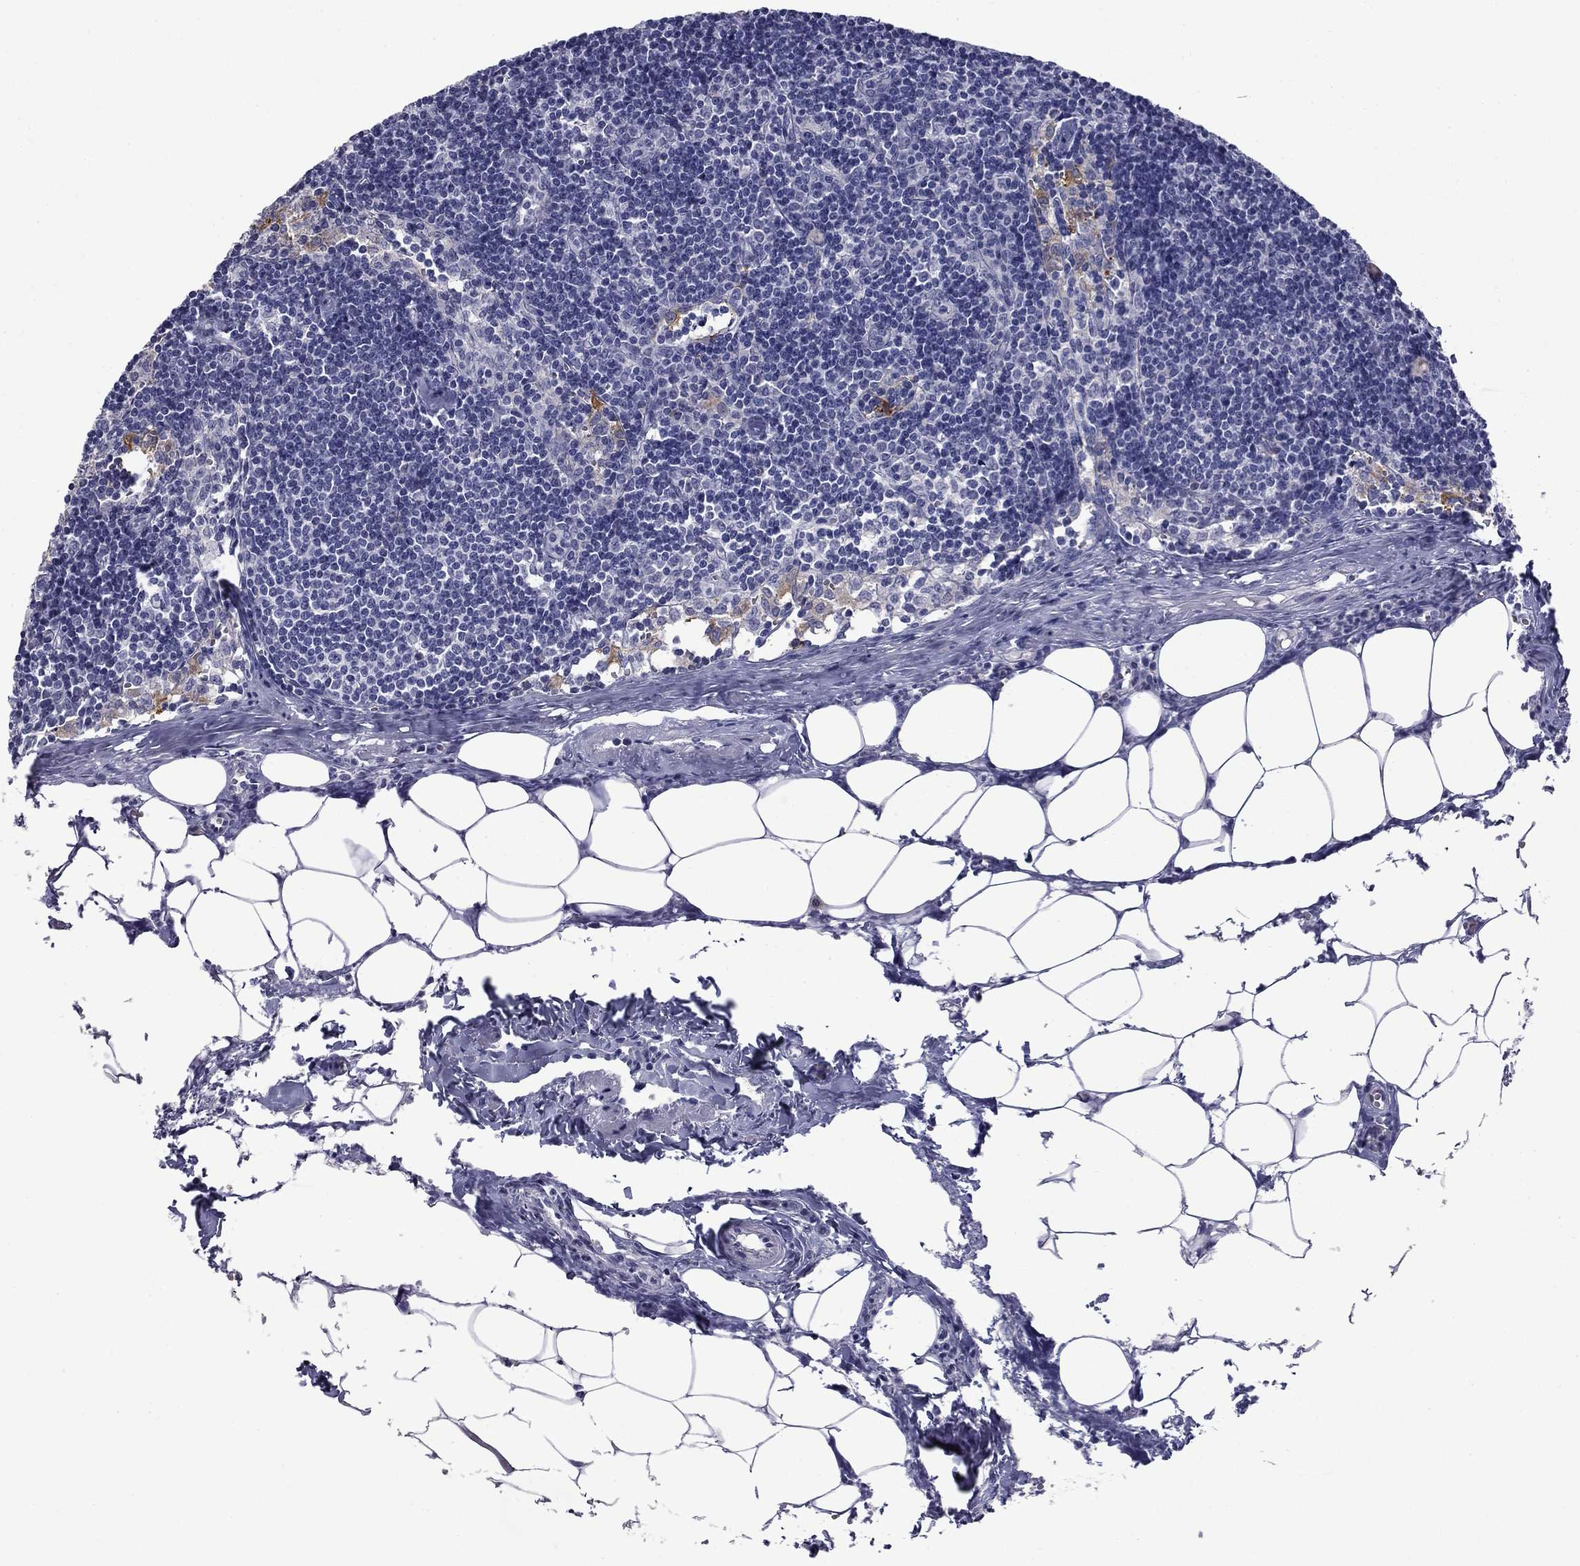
{"staining": {"intensity": "negative", "quantity": "none", "location": "none"}, "tissue": "lymph node", "cell_type": "Non-germinal center cells", "image_type": "normal", "snomed": [{"axis": "morphology", "description": "Normal tissue, NOS"}, {"axis": "topography", "description": "Lymph node"}], "caption": "An immunohistochemistry photomicrograph of benign lymph node is shown. There is no staining in non-germinal center cells of lymph node.", "gene": "BCL2L14", "patient": {"sex": "female", "age": 51}}